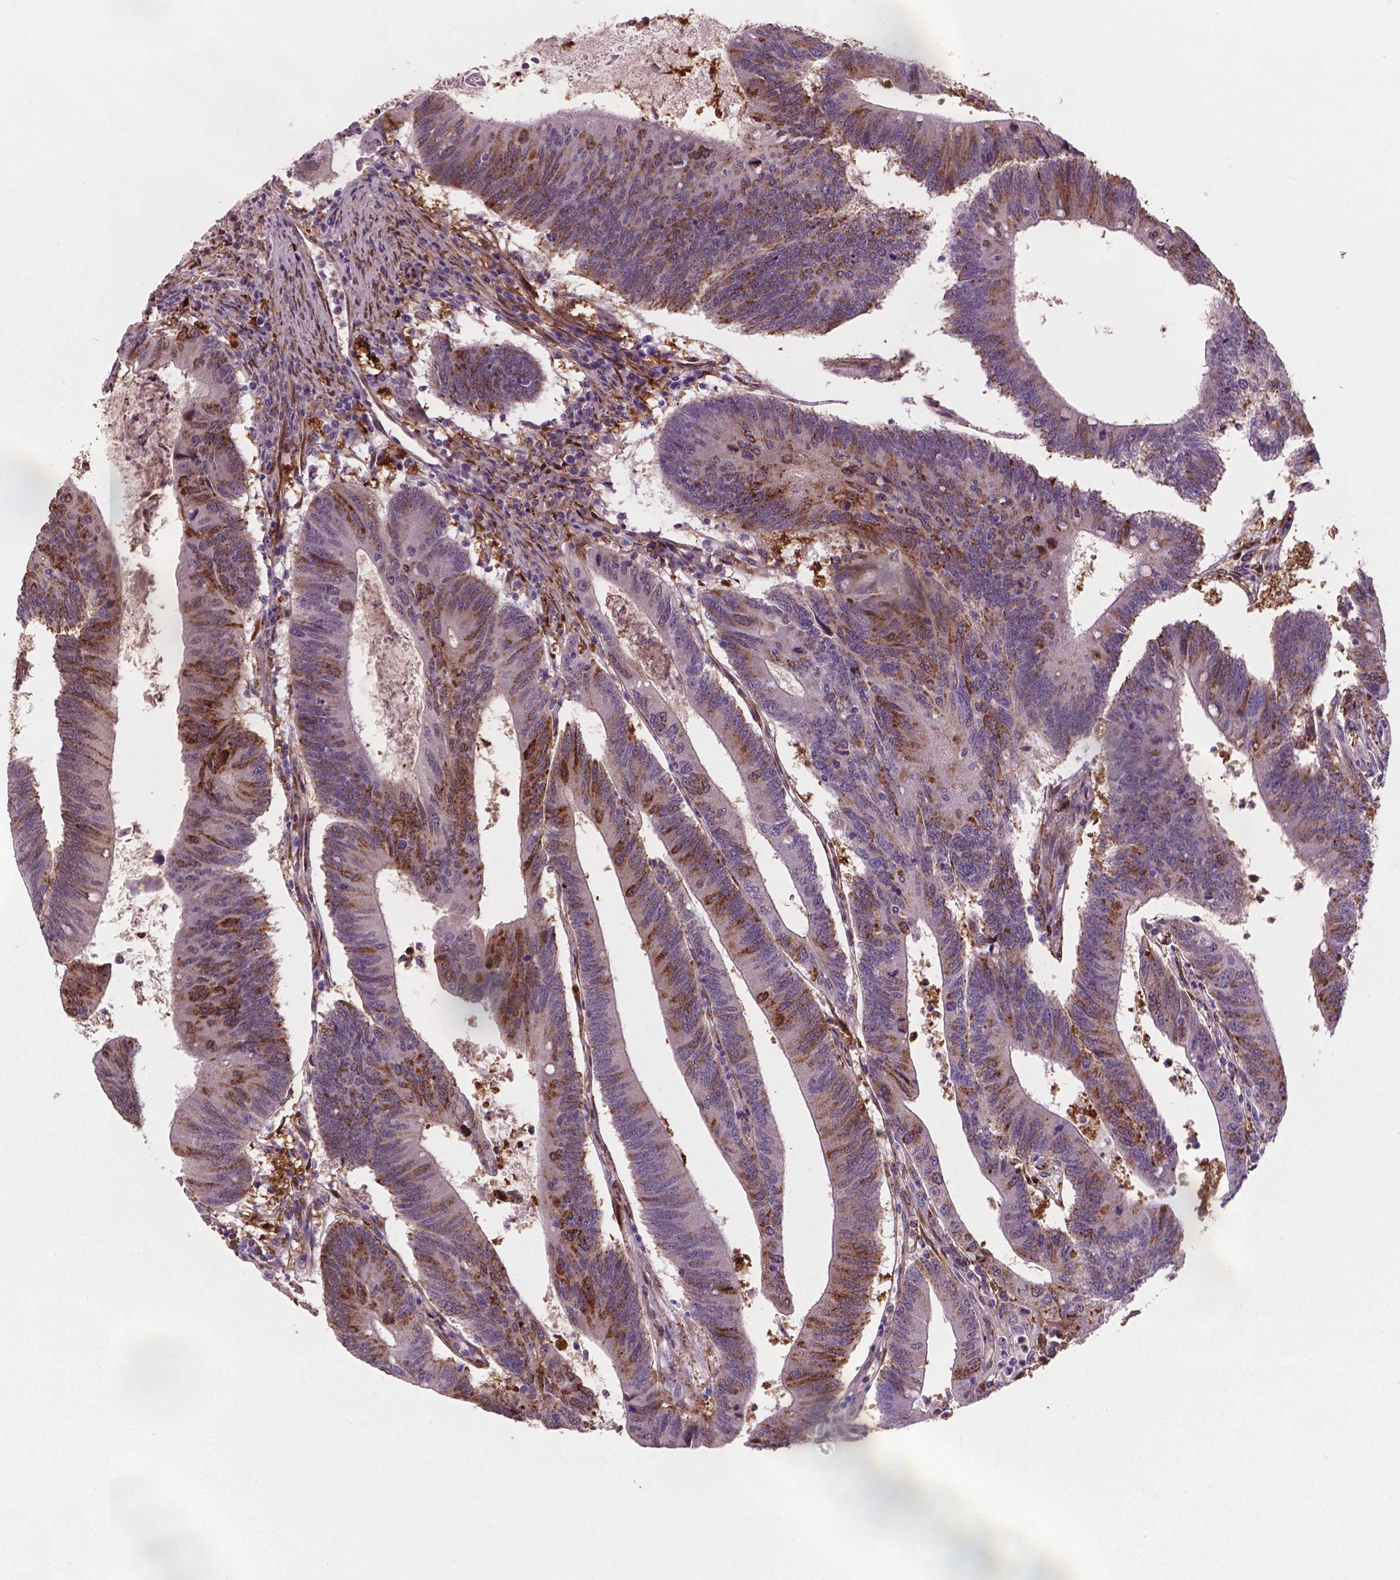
{"staining": {"intensity": "moderate", "quantity": "25%-75%", "location": "cytoplasmic/membranous,nuclear"}, "tissue": "colorectal cancer", "cell_type": "Tumor cells", "image_type": "cancer", "snomed": [{"axis": "morphology", "description": "Adenocarcinoma, NOS"}, {"axis": "topography", "description": "Colon"}], "caption": "Colorectal adenocarcinoma stained for a protein (brown) shows moderate cytoplasmic/membranous and nuclear positive staining in approximately 25%-75% of tumor cells.", "gene": "PLIN3", "patient": {"sex": "female", "age": 70}}